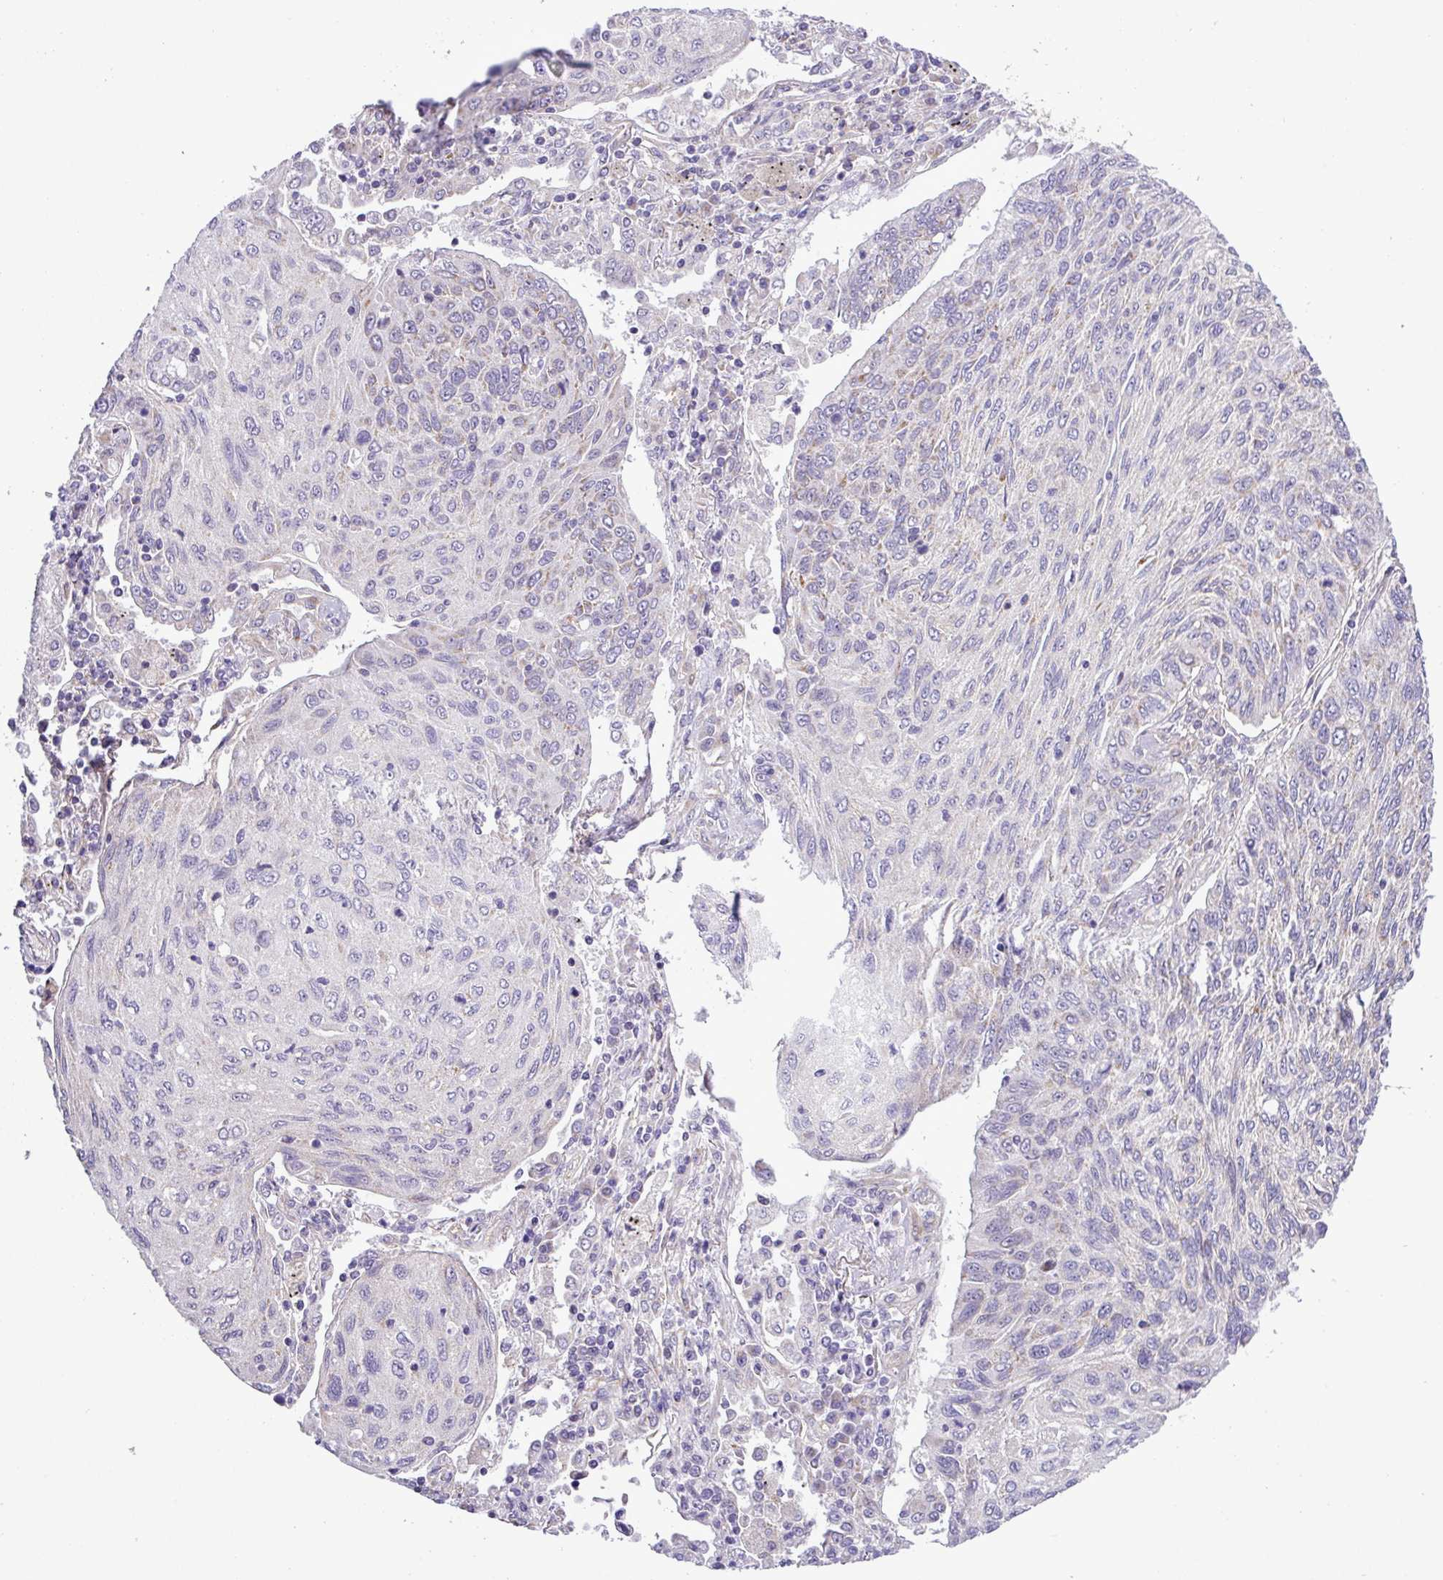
{"staining": {"intensity": "weak", "quantity": "<25%", "location": "cytoplasmic/membranous"}, "tissue": "lung cancer", "cell_type": "Tumor cells", "image_type": "cancer", "snomed": [{"axis": "morphology", "description": "Squamous cell carcinoma, NOS"}, {"axis": "topography", "description": "Lung"}], "caption": "An immunohistochemistry micrograph of squamous cell carcinoma (lung) is shown. There is no staining in tumor cells of squamous cell carcinoma (lung). (DAB (3,3'-diaminobenzidine) immunohistochemistry (IHC) with hematoxylin counter stain).", "gene": "CWH43", "patient": {"sex": "female", "age": 66}}